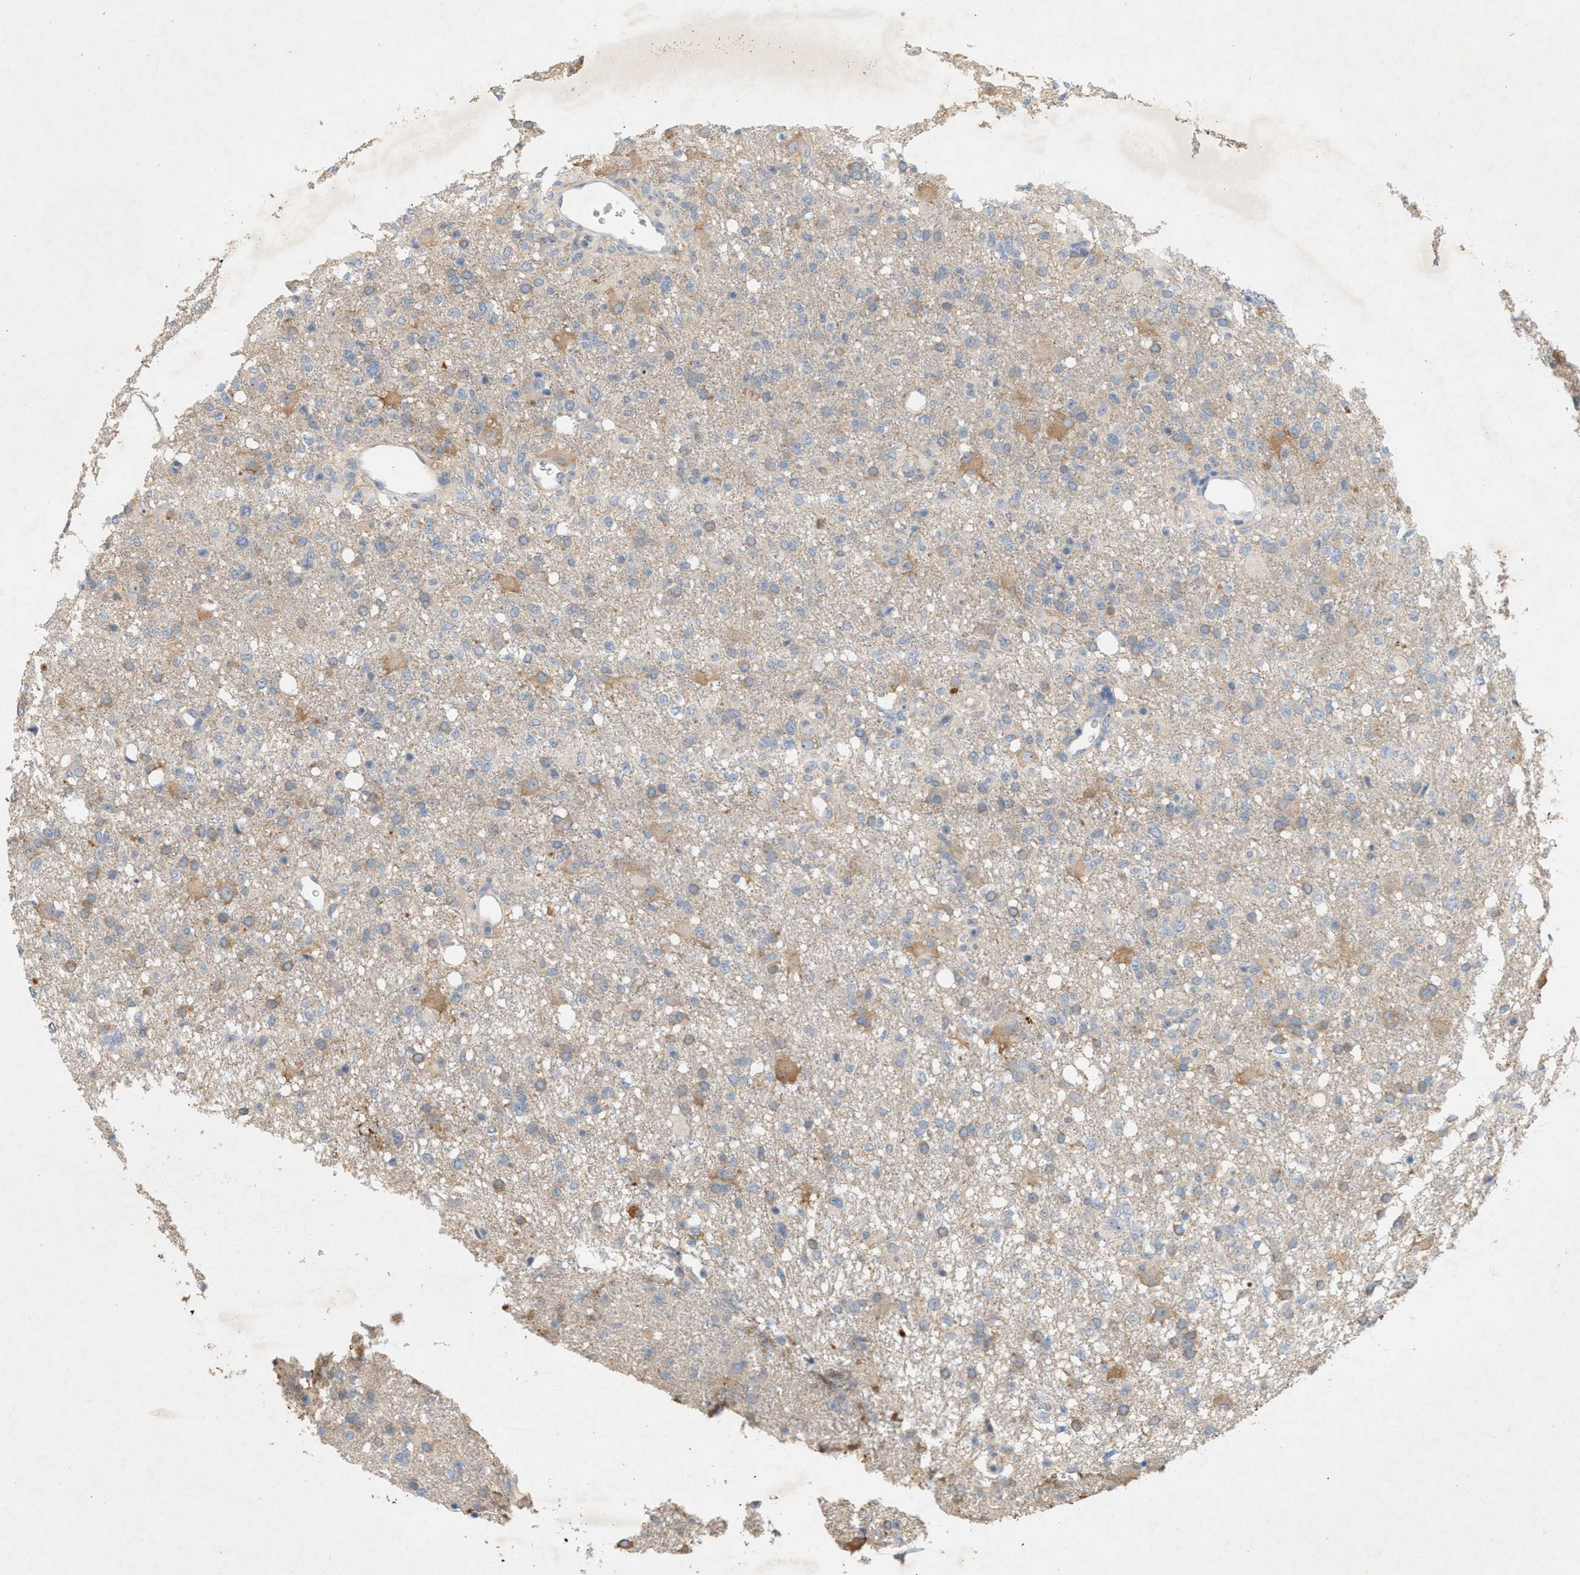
{"staining": {"intensity": "weak", "quantity": ">75%", "location": "cytoplasmic/membranous"}, "tissue": "glioma", "cell_type": "Tumor cells", "image_type": "cancer", "snomed": [{"axis": "morphology", "description": "Glioma, malignant, High grade"}, {"axis": "topography", "description": "Brain"}], "caption": "This is an image of immunohistochemistry (IHC) staining of malignant glioma (high-grade), which shows weak positivity in the cytoplasmic/membranous of tumor cells.", "gene": "DCAF7", "patient": {"sex": "female", "age": 57}}